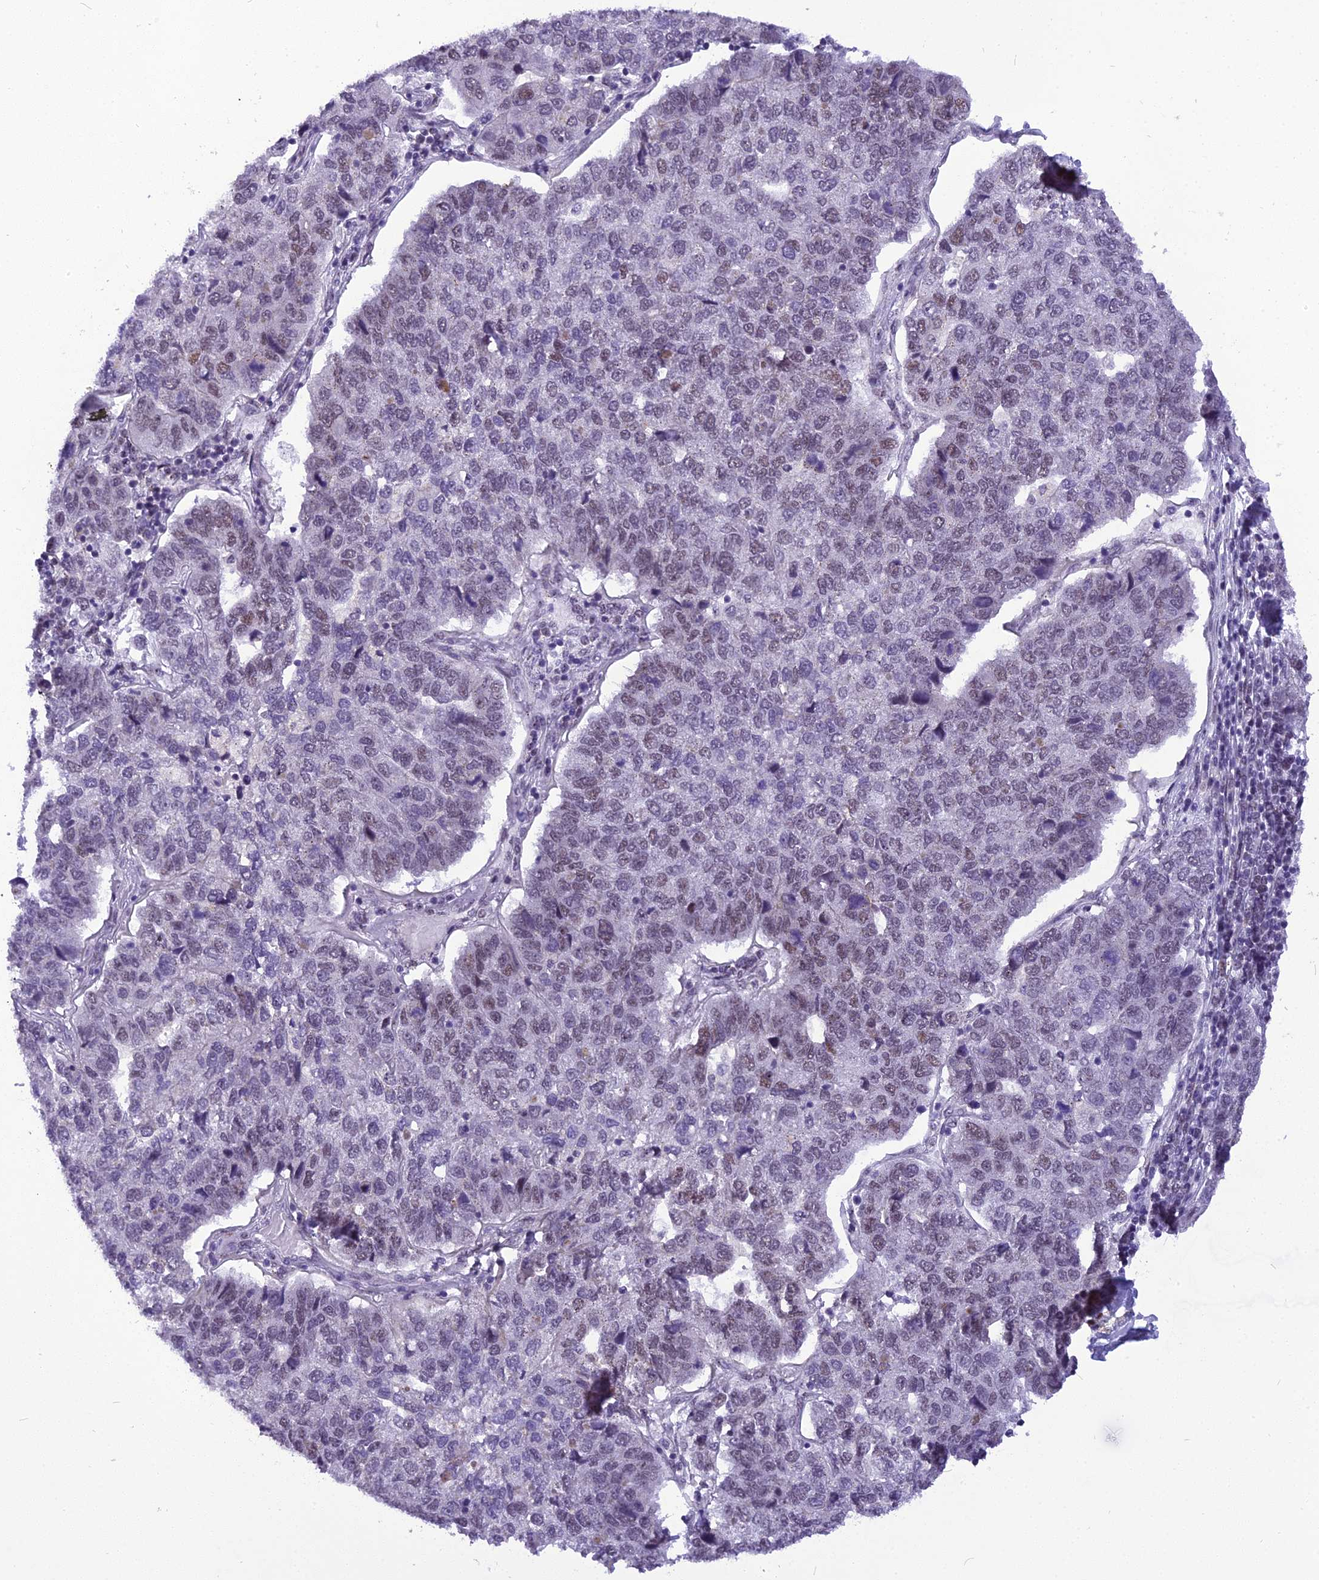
{"staining": {"intensity": "moderate", "quantity": "<25%", "location": "nuclear"}, "tissue": "pancreatic cancer", "cell_type": "Tumor cells", "image_type": "cancer", "snomed": [{"axis": "morphology", "description": "Adenocarcinoma, NOS"}, {"axis": "topography", "description": "Pancreas"}], "caption": "There is low levels of moderate nuclear positivity in tumor cells of pancreatic adenocarcinoma, as demonstrated by immunohistochemical staining (brown color).", "gene": "IRF2BP1", "patient": {"sex": "female", "age": 61}}